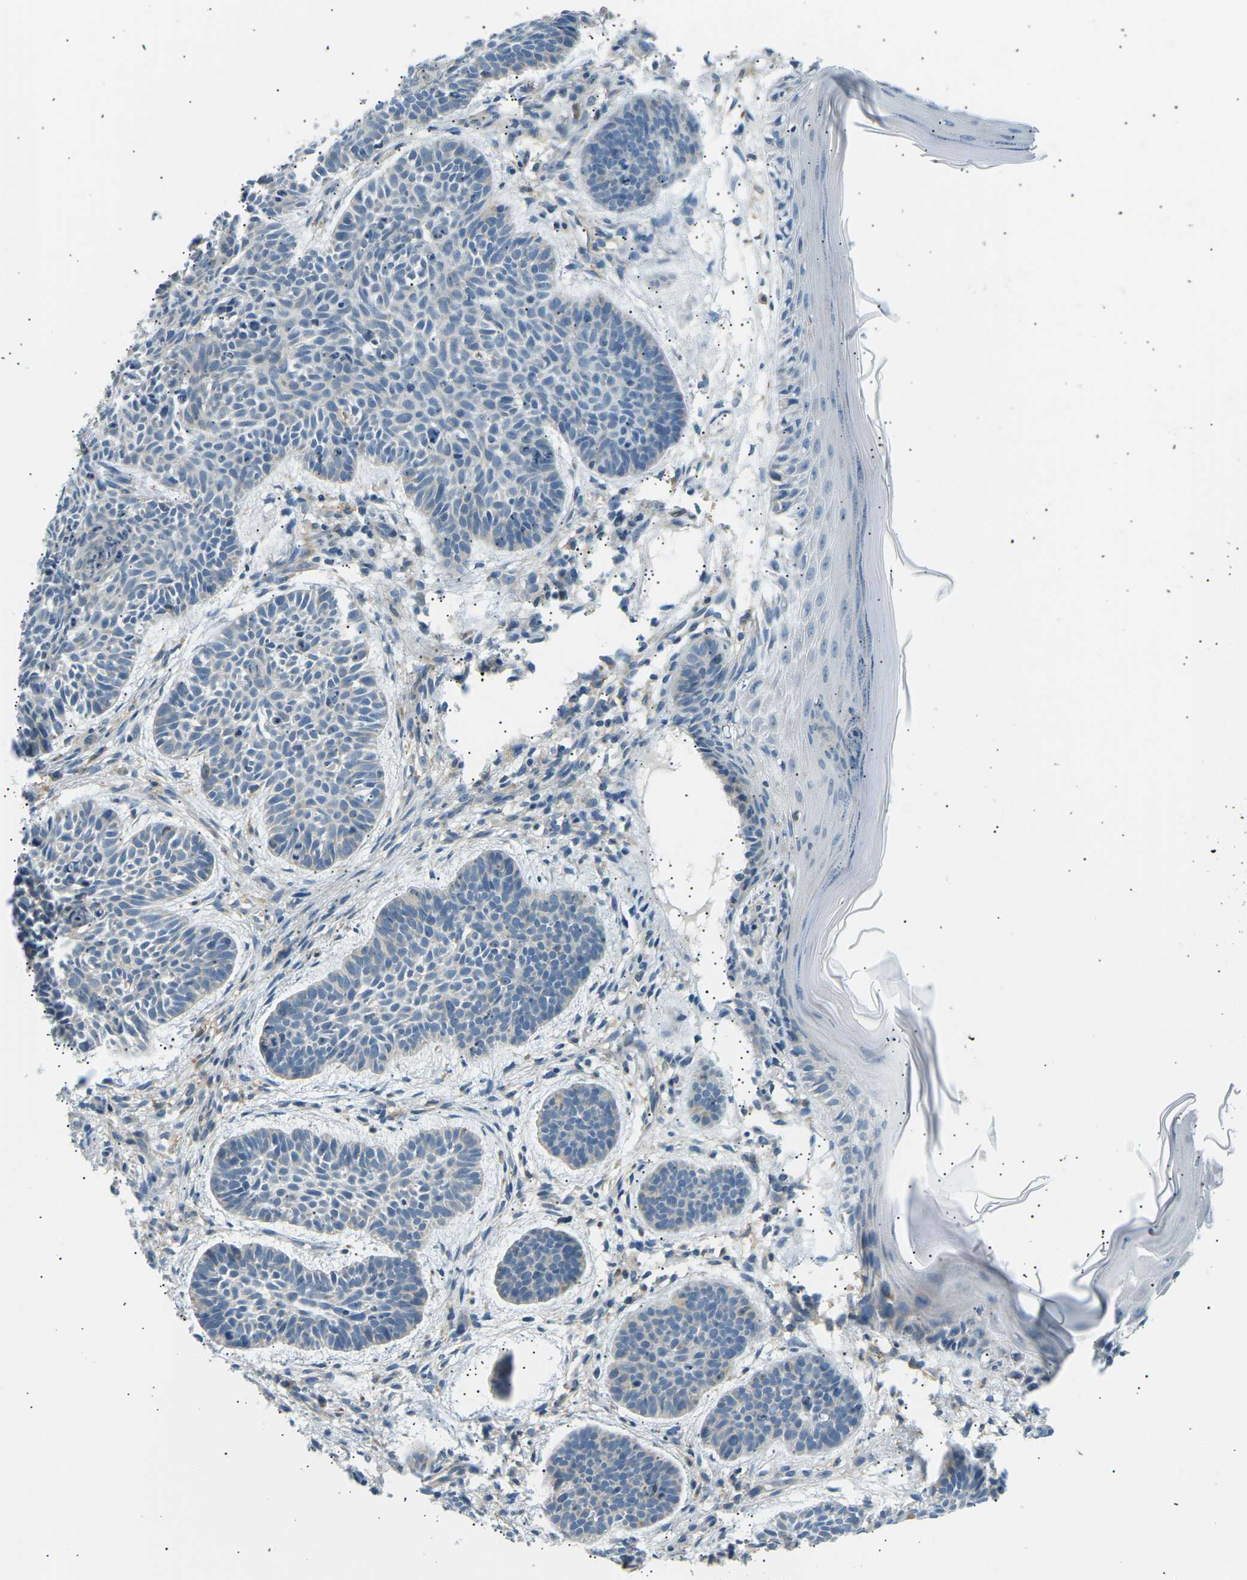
{"staining": {"intensity": "negative", "quantity": "none", "location": "none"}, "tissue": "skin cancer", "cell_type": "Tumor cells", "image_type": "cancer", "snomed": [{"axis": "morphology", "description": "Basal cell carcinoma"}, {"axis": "topography", "description": "Skin"}], "caption": "IHC image of skin basal cell carcinoma stained for a protein (brown), which demonstrates no staining in tumor cells. (DAB (3,3'-diaminobenzidine) immunohistochemistry with hematoxylin counter stain).", "gene": "TBC1D8", "patient": {"sex": "male", "age": 60}}